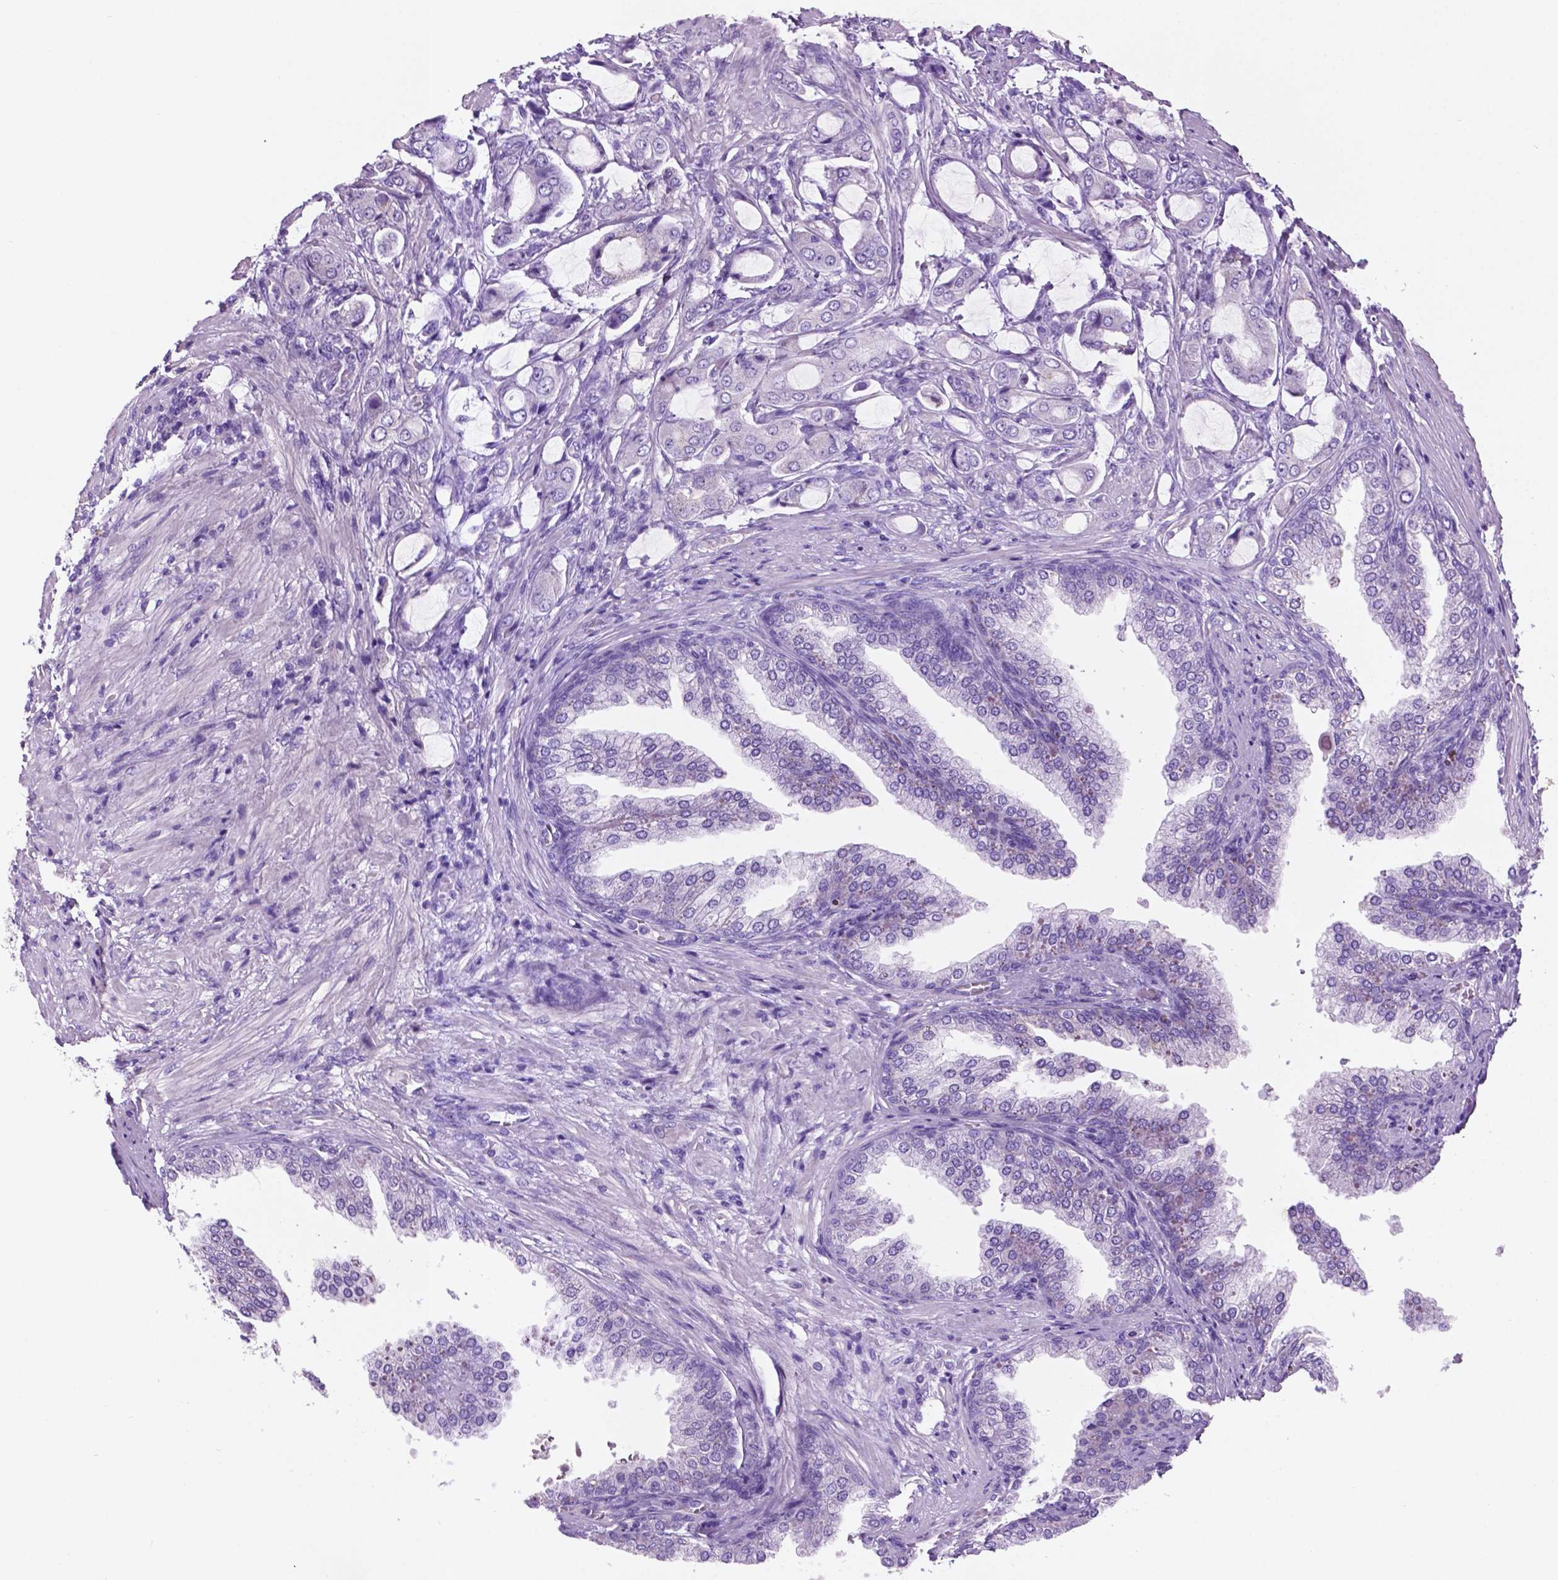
{"staining": {"intensity": "negative", "quantity": "none", "location": "none"}, "tissue": "prostate cancer", "cell_type": "Tumor cells", "image_type": "cancer", "snomed": [{"axis": "morphology", "description": "Adenocarcinoma, NOS"}, {"axis": "topography", "description": "Prostate"}], "caption": "A high-resolution histopathology image shows IHC staining of adenocarcinoma (prostate), which displays no significant positivity in tumor cells.", "gene": "POU4F1", "patient": {"sex": "male", "age": 63}}